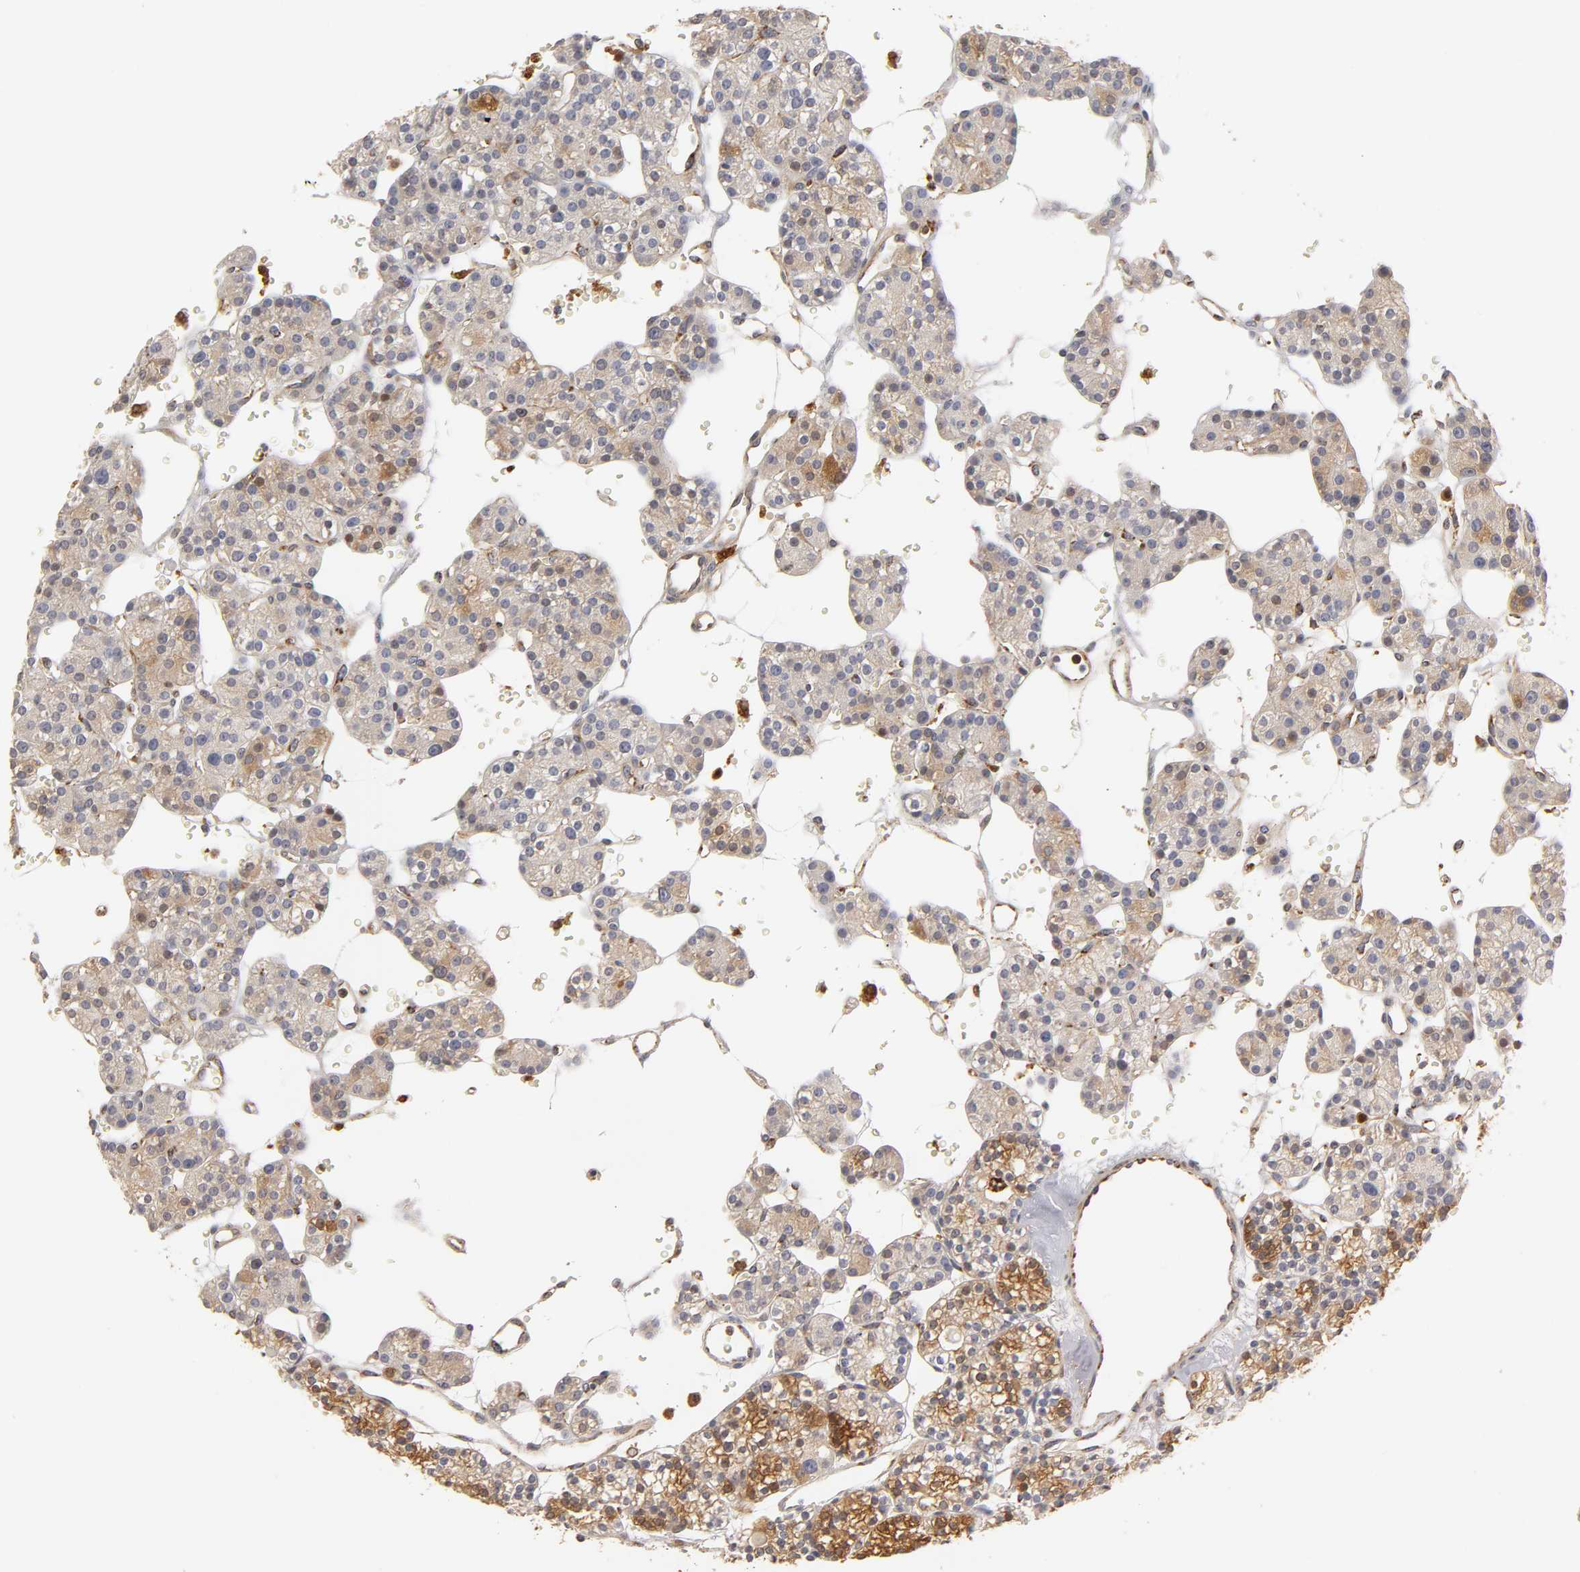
{"staining": {"intensity": "moderate", "quantity": "25%-75%", "location": "cytoplasmic/membranous,nuclear"}, "tissue": "parathyroid gland", "cell_type": "Glandular cells", "image_type": "normal", "snomed": [{"axis": "morphology", "description": "Normal tissue, NOS"}, {"axis": "topography", "description": "Parathyroid gland"}], "caption": "Immunohistochemistry histopathology image of normal human parathyroid gland stained for a protein (brown), which reveals medium levels of moderate cytoplasmic/membranous,nuclear positivity in about 25%-75% of glandular cells.", "gene": "ISG15", "patient": {"sex": "female", "age": 64}}